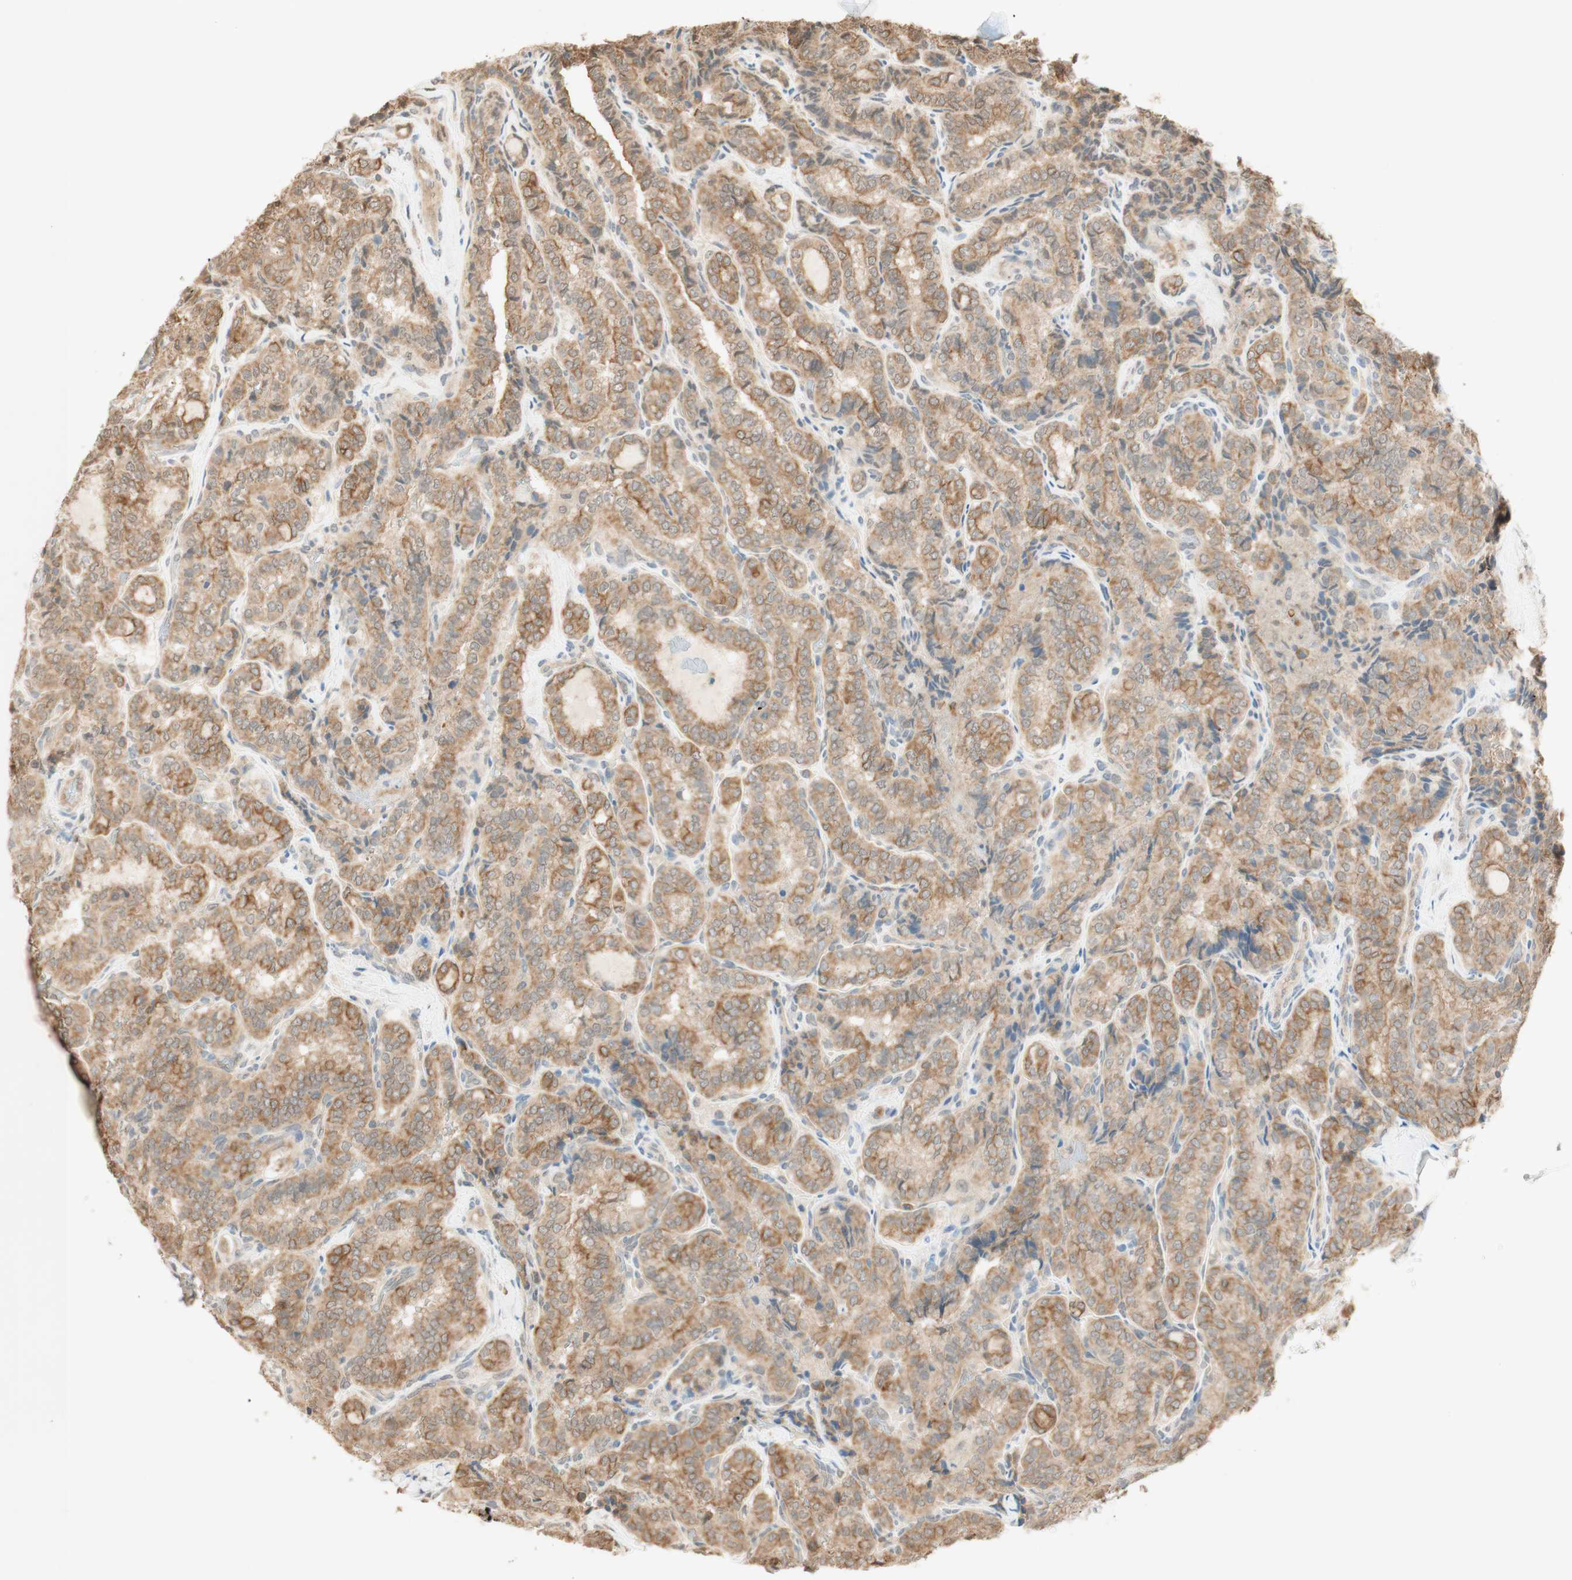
{"staining": {"intensity": "moderate", "quantity": ">75%", "location": "cytoplasmic/membranous"}, "tissue": "thyroid cancer", "cell_type": "Tumor cells", "image_type": "cancer", "snomed": [{"axis": "morphology", "description": "Normal tissue, NOS"}, {"axis": "morphology", "description": "Papillary adenocarcinoma, NOS"}, {"axis": "topography", "description": "Thyroid gland"}], "caption": "High-magnification brightfield microscopy of thyroid papillary adenocarcinoma stained with DAB (3,3'-diaminobenzidine) (brown) and counterstained with hematoxylin (blue). tumor cells exhibit moderate cytoplasmic/membranous staining is seen in about>75% of cells.", "gene": "SPINT2", "patient": {"sex": "female", "age": 30}}